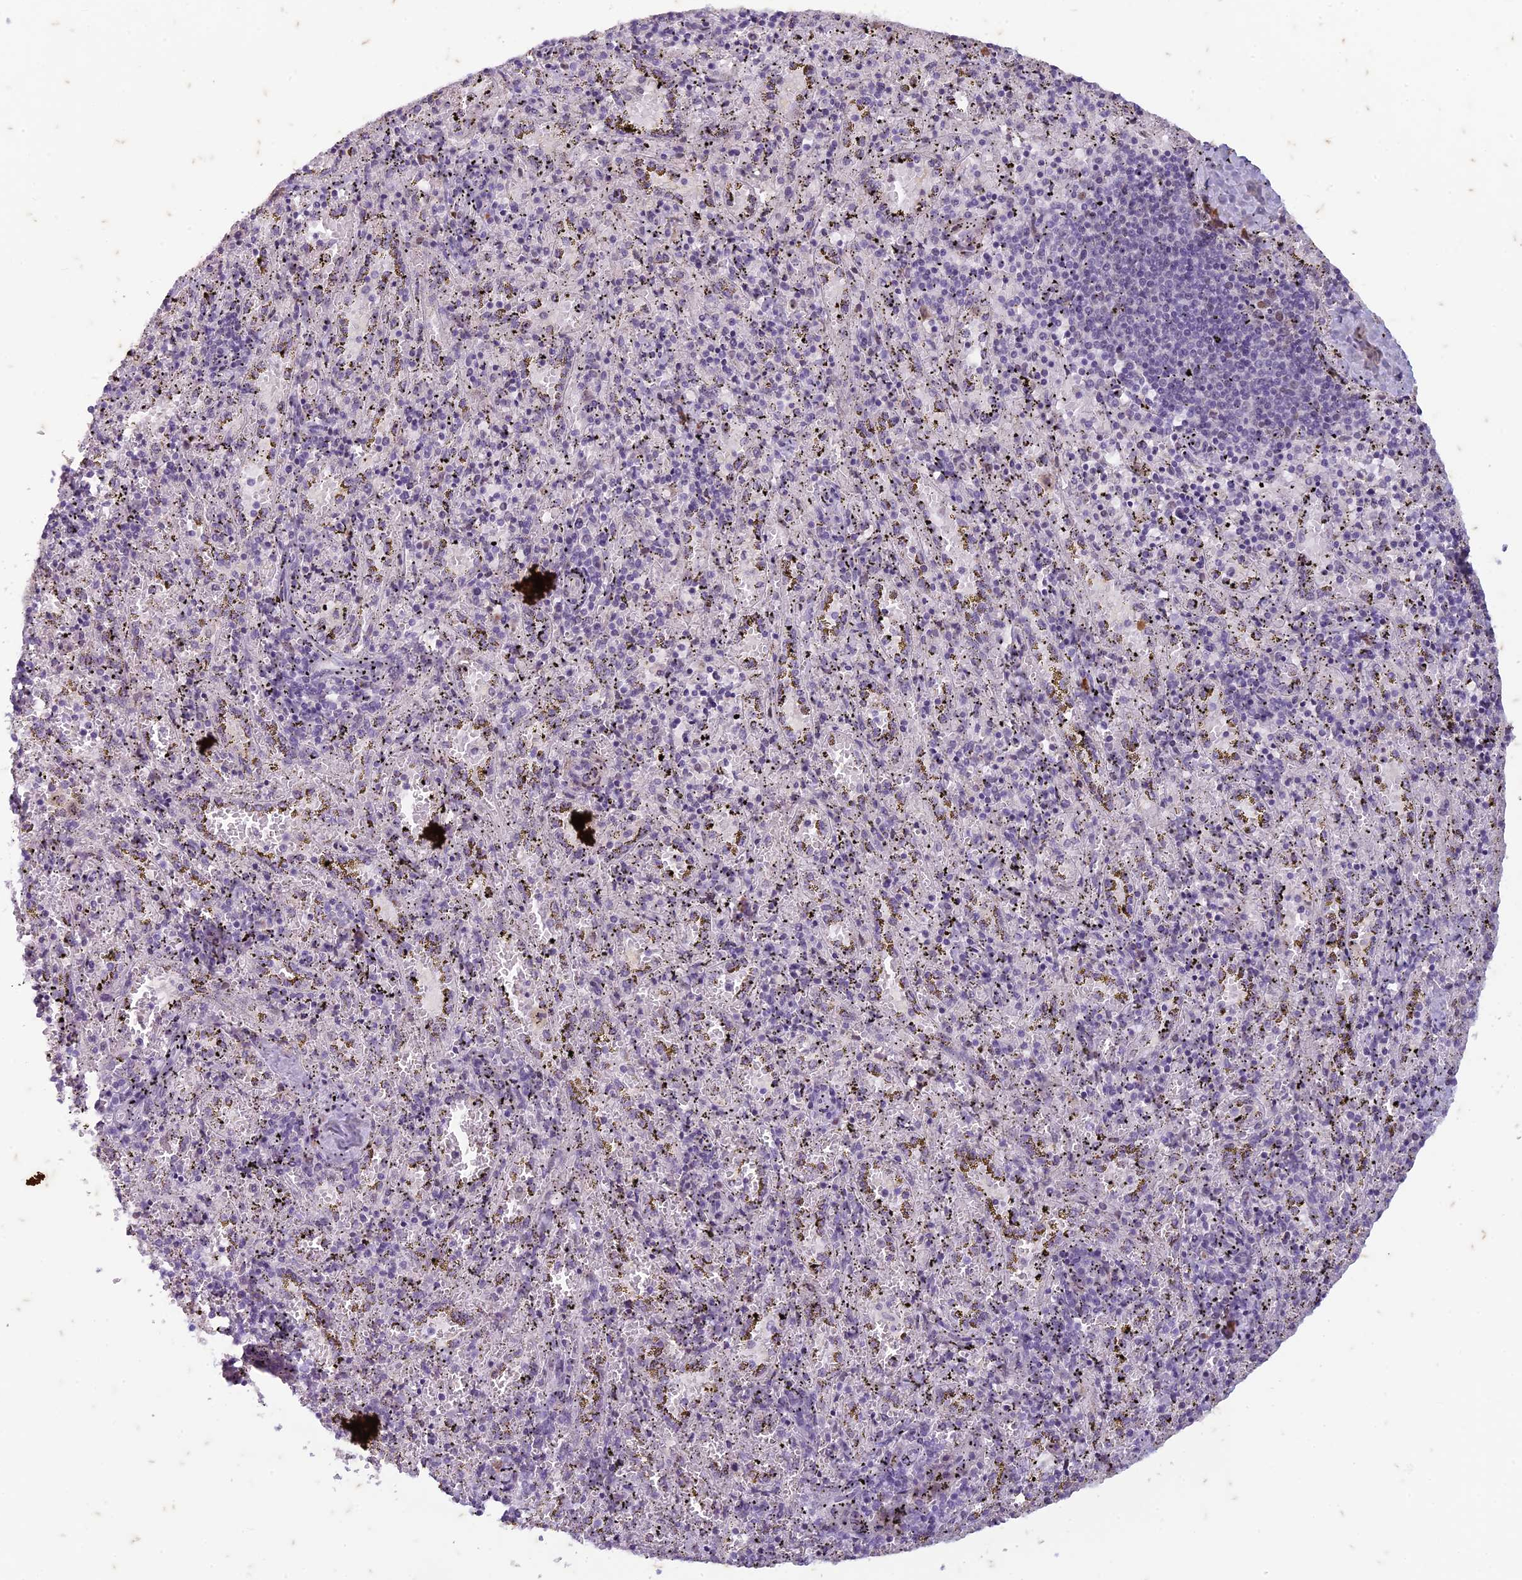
{"staining": {"intensity": "negative", "quantity": "none", "location": "none"}, "tissue": "spleen", "cell_type": "Cells in red pulp", "image_type": "normal", "snomed": [{"axis": "morphology", "description": "Normal tissue, NOS"}, {"axis": "topography", "description": "Spleen"}], "caption": "Immunohistochemistry of normal human spleen reveals no expression in cells in red pulp.", "gene": "PABPN1L", "patient": {"sex": "male", "age": 11}}